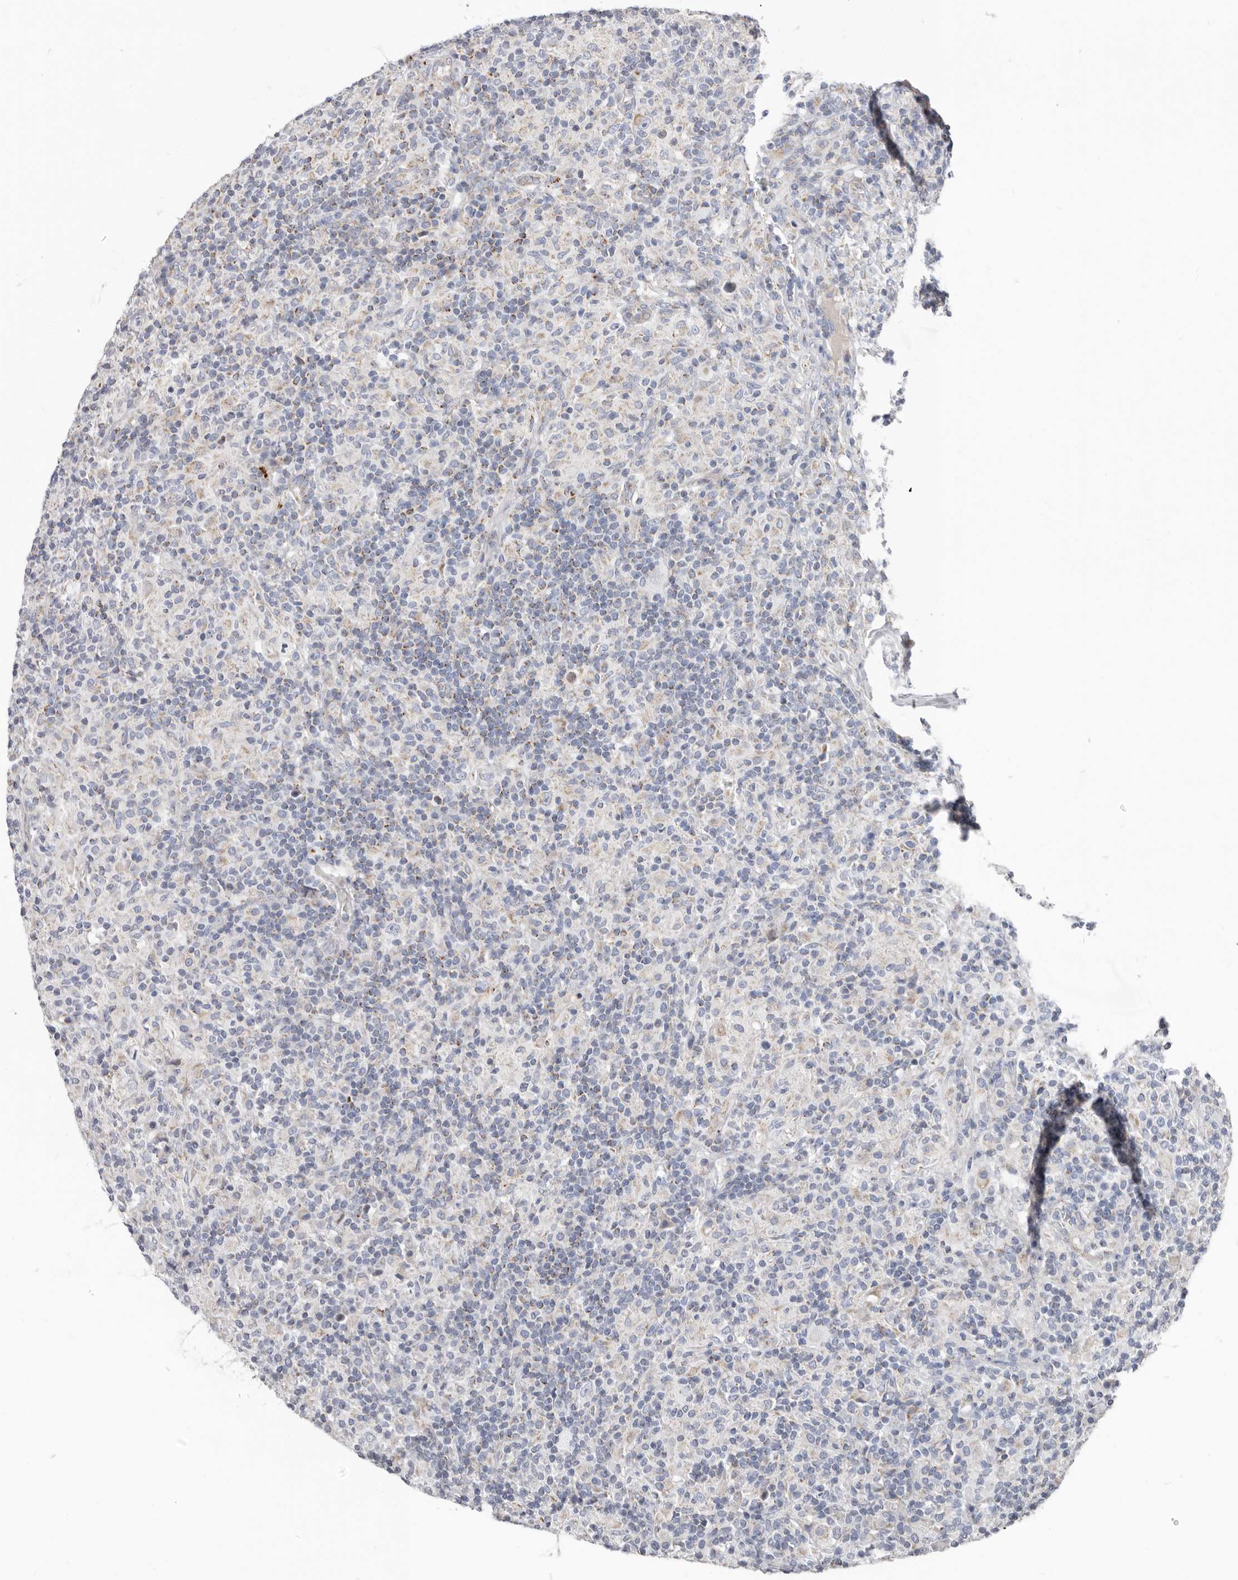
{"staining": {"intensity": "weak", "quantity": "<25%", "location": "cytoplasmic/membranous"}, "tissue": "lymphoma", "cell_type": "Tumor cells", "image_type": "cancer", "snomed": [{"axis": "morphology", "description": "Hodgkin's disease, NOS"}, {"axis": "topography", "description": "Lymph node"}], "caption": "Immunohistochemistry micrograph of human Hodgkin's disease stained for a protein (brown), which displays no positivity in tumor cells.", "gene": "RSPO2", "patient": {"sex": "male", "age": 70}}